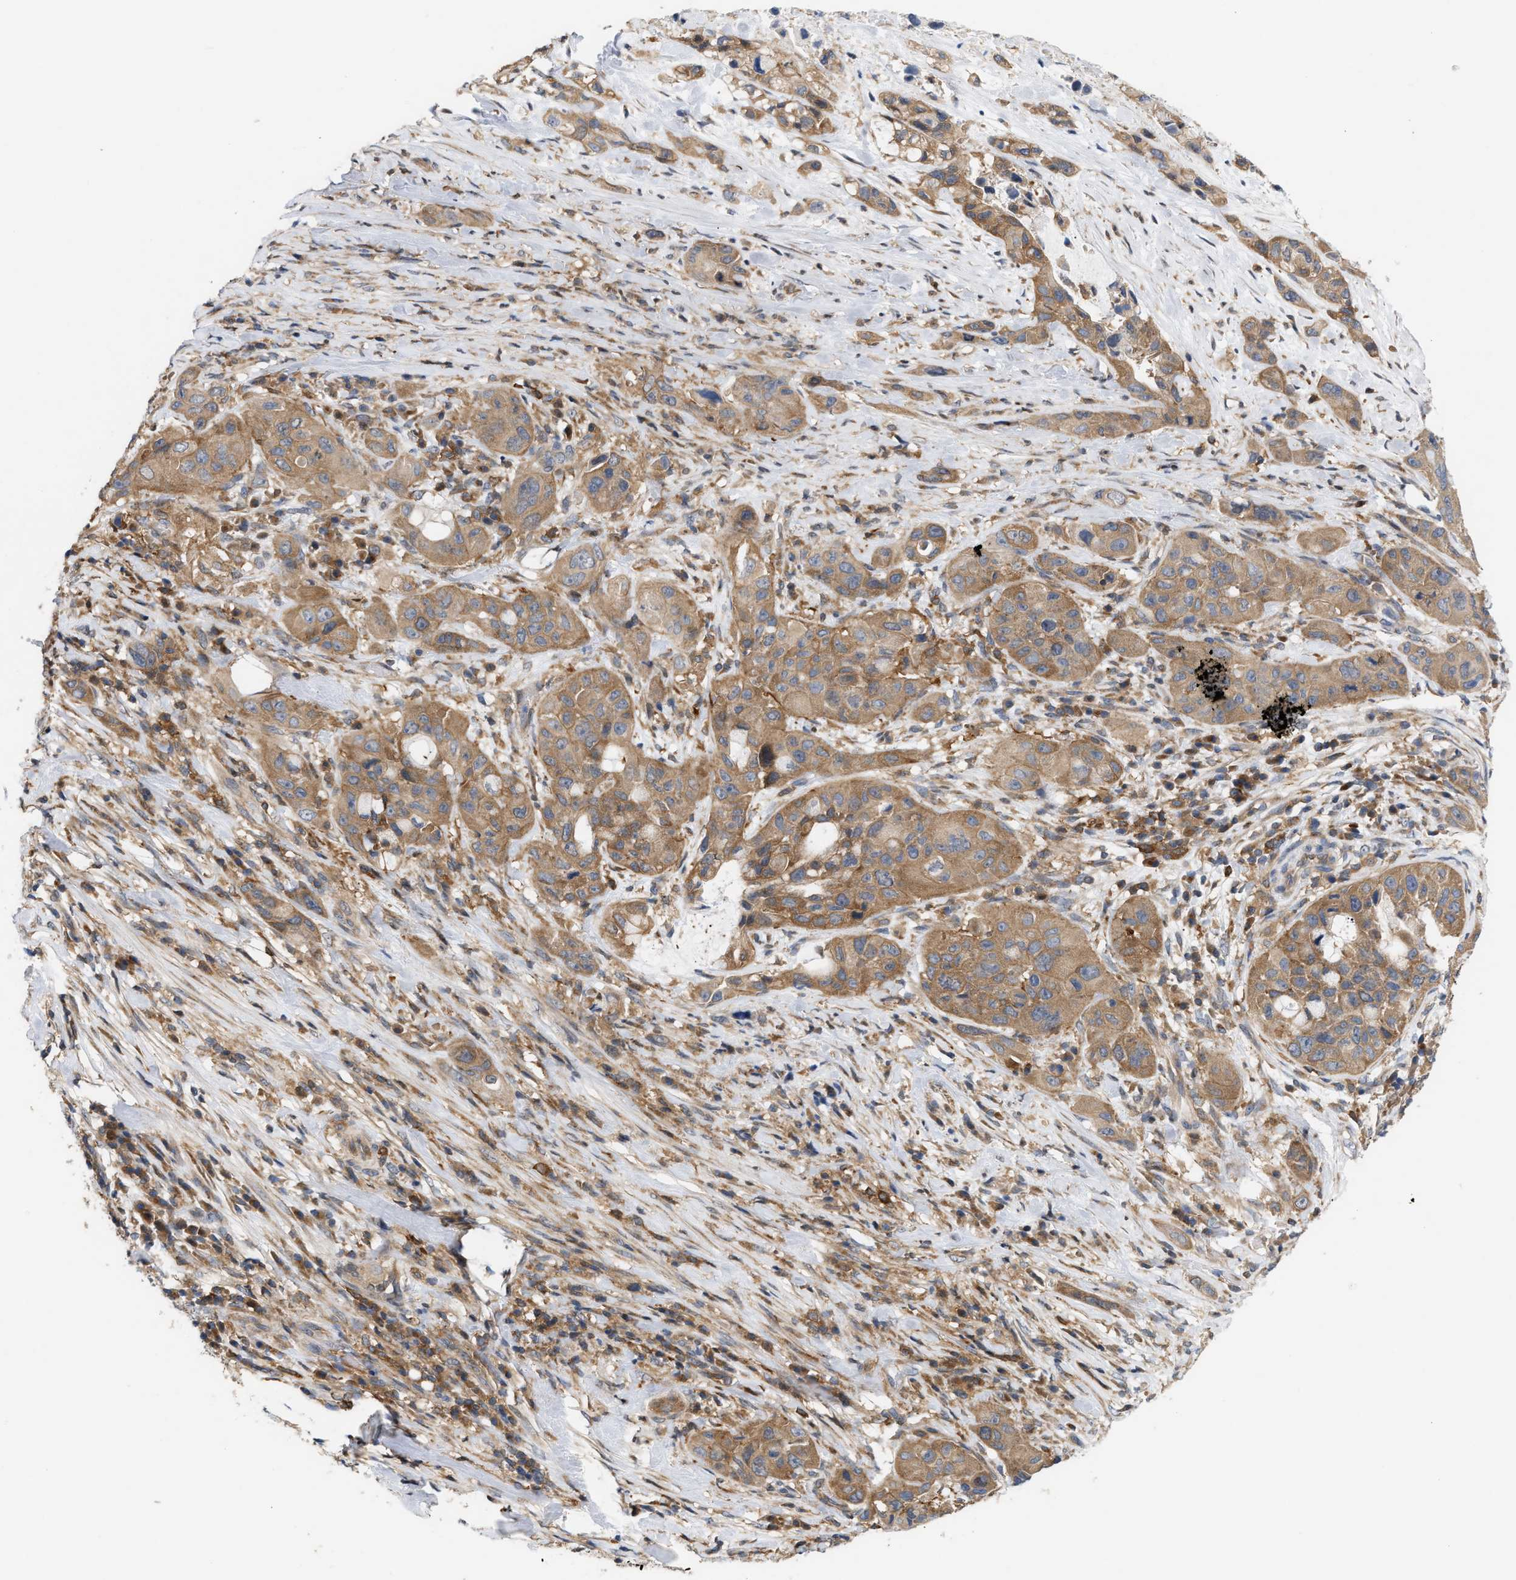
{"staining": {"intensity": "moderate", "quantity": ">75%", "location": "cytoplasmic/membranous"}, "tissue": "pancreatic cancer", "cell_type": "Tumor cells", "image_type": "cancer", "snomed": [{"axis": "morphology", "description": "Adenocarcinoma, NOS"}, {"axis": "topography", "description": "Pancreas"}], "caption": "Pancreatic adenocarcinoma stained with a protein marker demonstrates moderate staining in tumor cells.", "gene": "DBNL", "patient": {"sex": "male", "age": 53}}